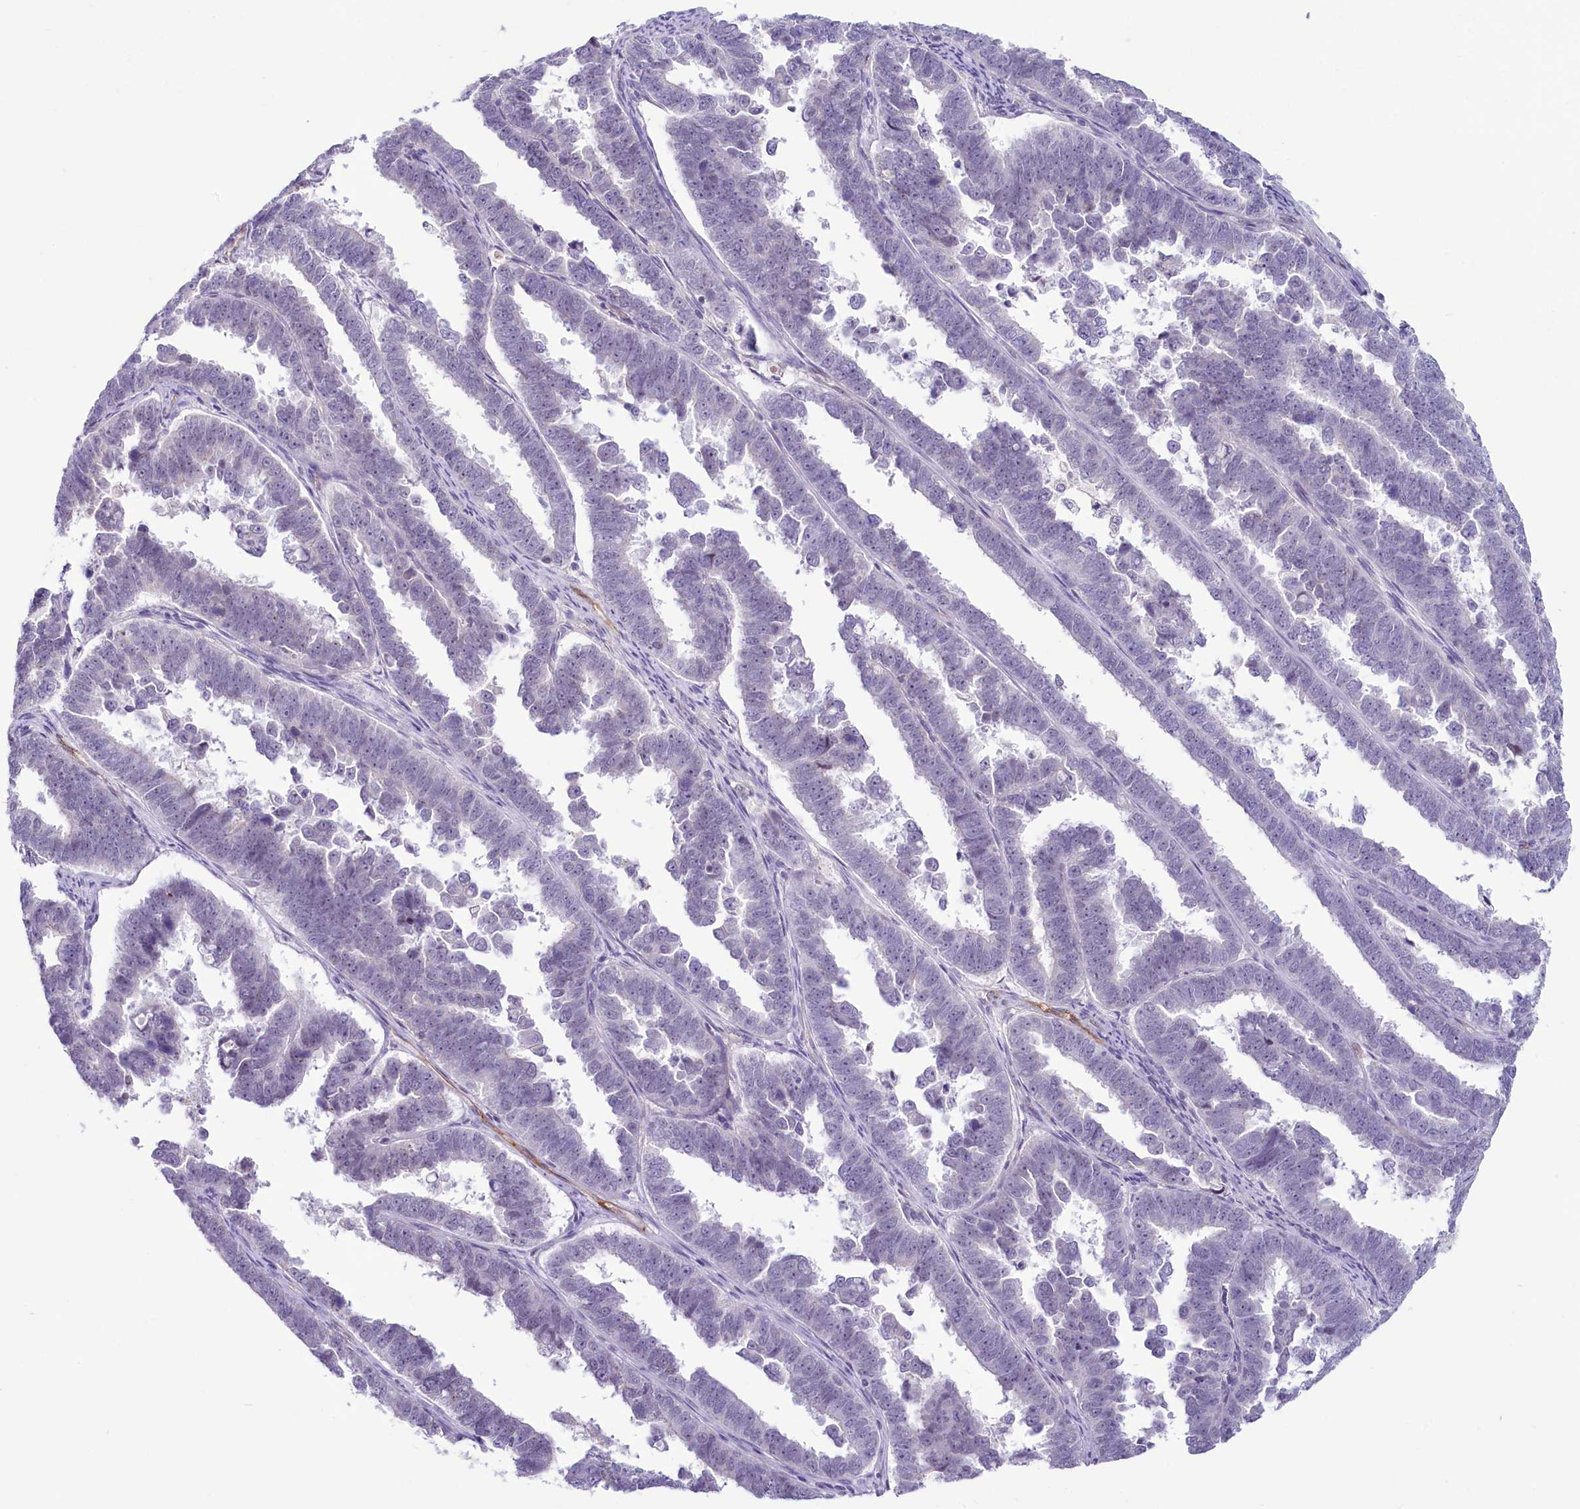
{"staining": {"intensity": "negative", "quantity": "none", "location": "none"}, "tissue": "endometrial cancer", "cell_type": "Tumor cells", "image_type": "cancer", "snomed": [{"axis": "morphology", "description": "Adenocarcinoma, NOS"}, {"axis": "topography", "description": "Endometrium"}], "caption": "Histopathology image shows no significant protein staining in tumor cells of endometrial adenocarcinoma.", "gene": "PROCR", "patient": {"sex": "female", "age": 75}}